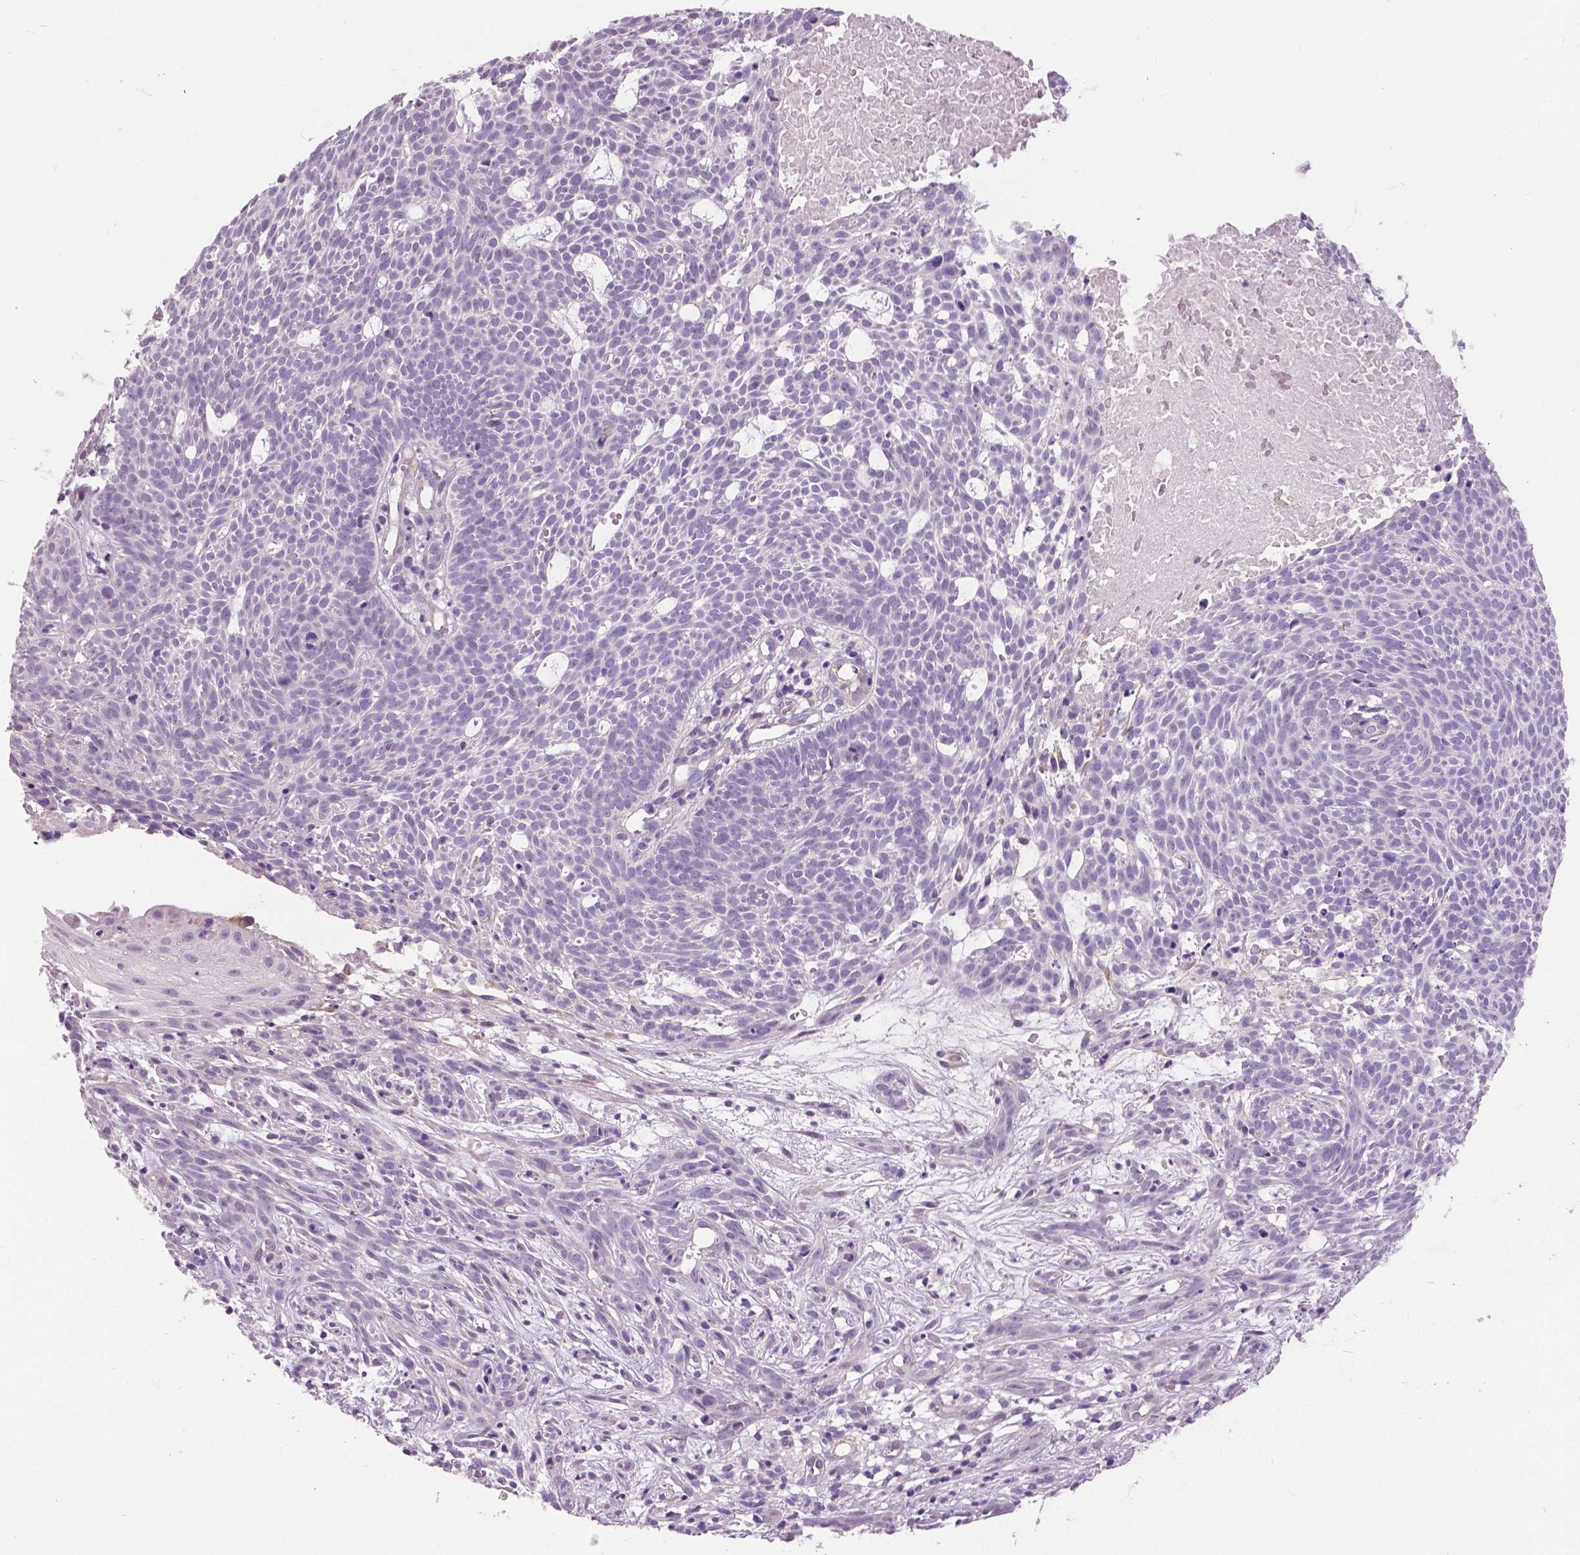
{"staining": {"intensity": "negative", "quantity": "none", "location": "none"}, "tissue": "skin cancer", "cell_type": "Tumor cells", "image_type": "cancer", "snomed": [{"axis": "morphology", "description": "Basal cell carcinoma"}, {"axis": "topography", "description": "Skin"}], "caption": "This is a histopathology image of immunohistochemistry staining of skin cancer, which shows no expression in tumor cells.", "gene": "FOXA1", "patient": {"sex": "male", "age": 59}}